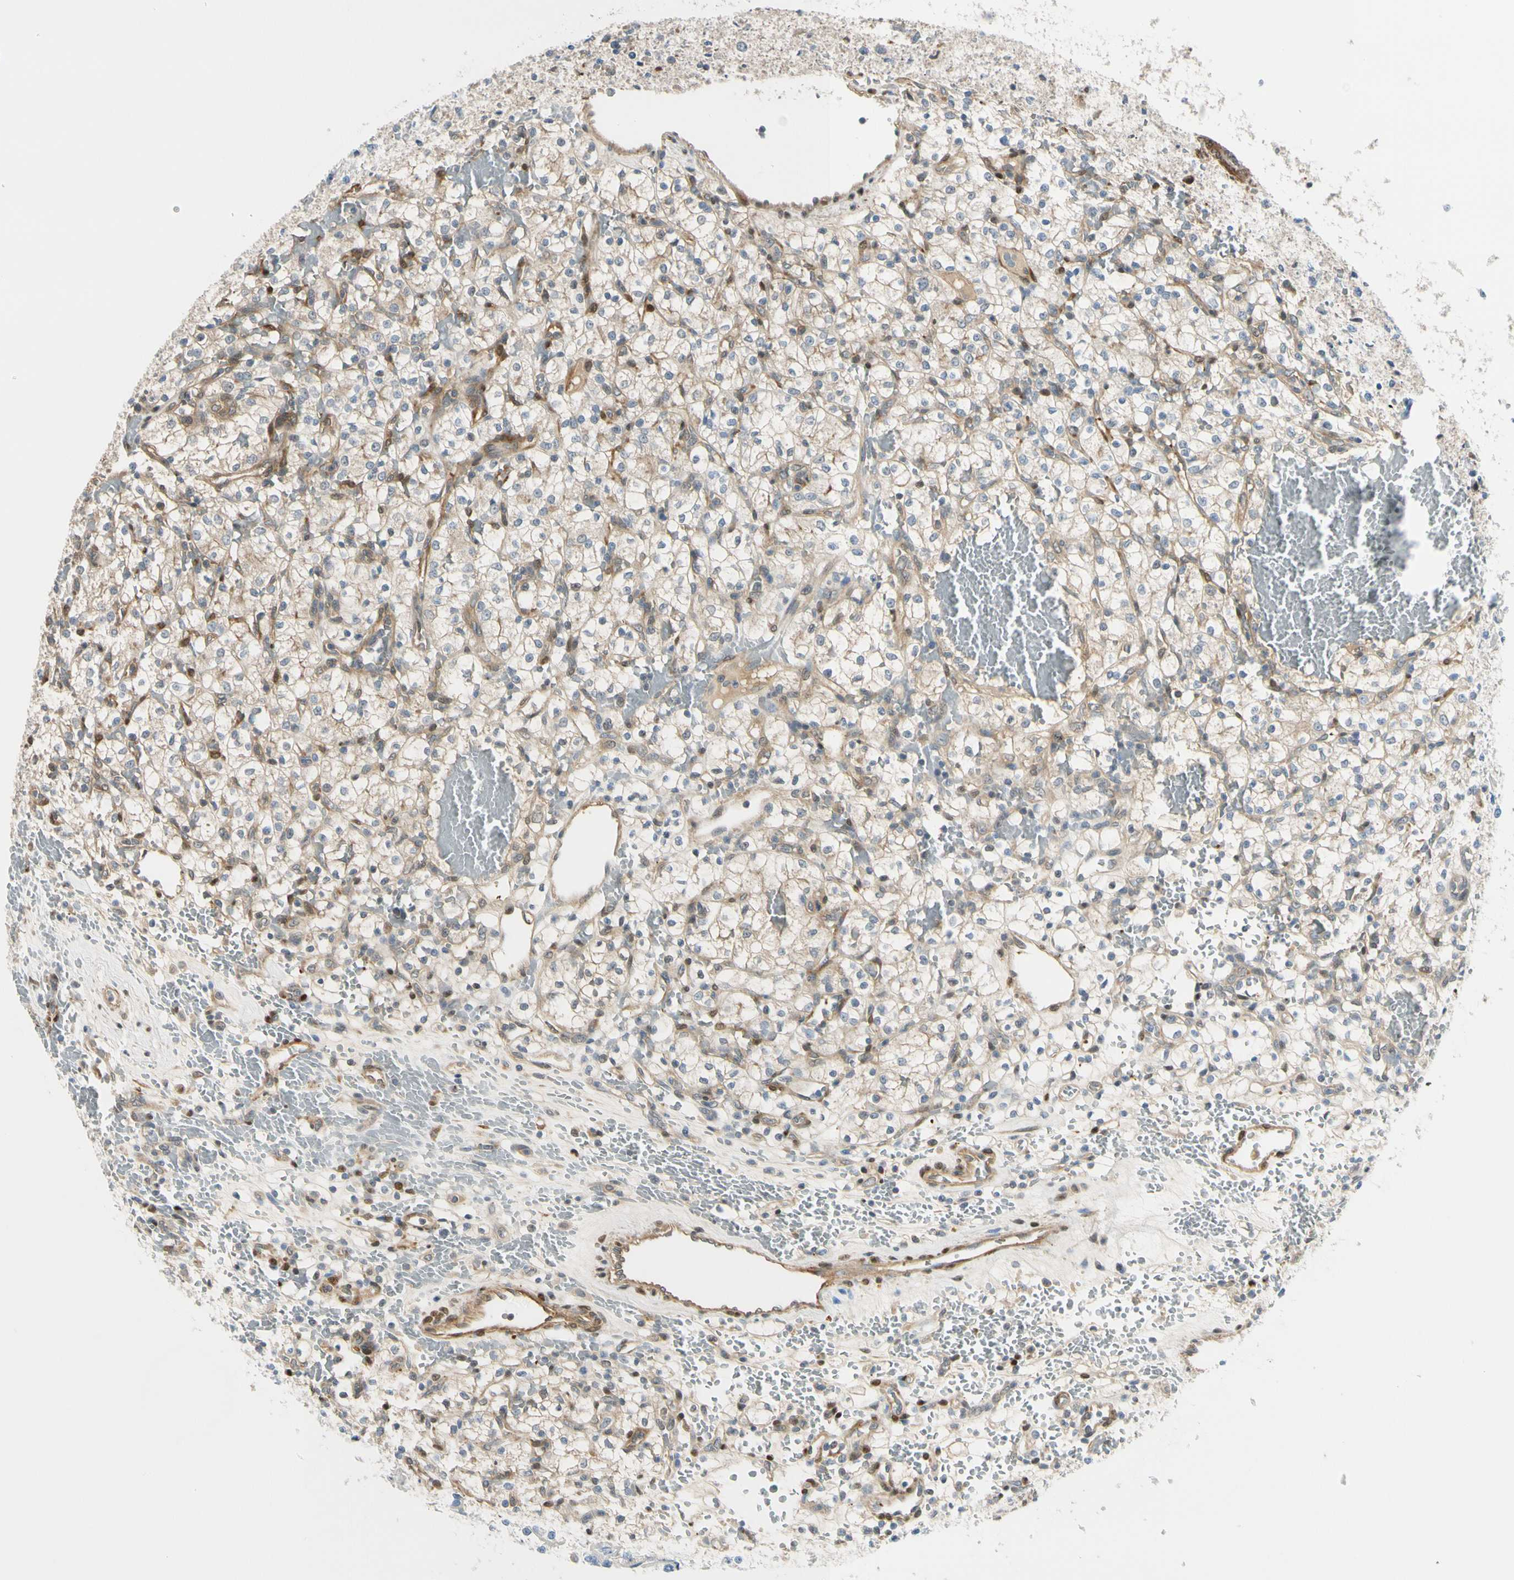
{"staining": {"intensity": "weak", "quantity": ">75%", "location": "cytoplasmic/membranous"}, "tissue": "renal cancer", "cell_type": "Tumor cells", "image_type": "cancer", "snomed": [{"axis": "morphology", "description": "Adenocarcinoma, NOS"}, {"axis": "topography", "description": "Kidney"}], "caption": "The micrograph exhibits a brown stain indicating the presence of a protein in the cytoplasmic/membranous of tumor cells in renal cancer (adenocarcinoma). Nuclei are stained in blue.", "gene": "RASGRF1", "patient": {"sex": "female", "age": 60}}